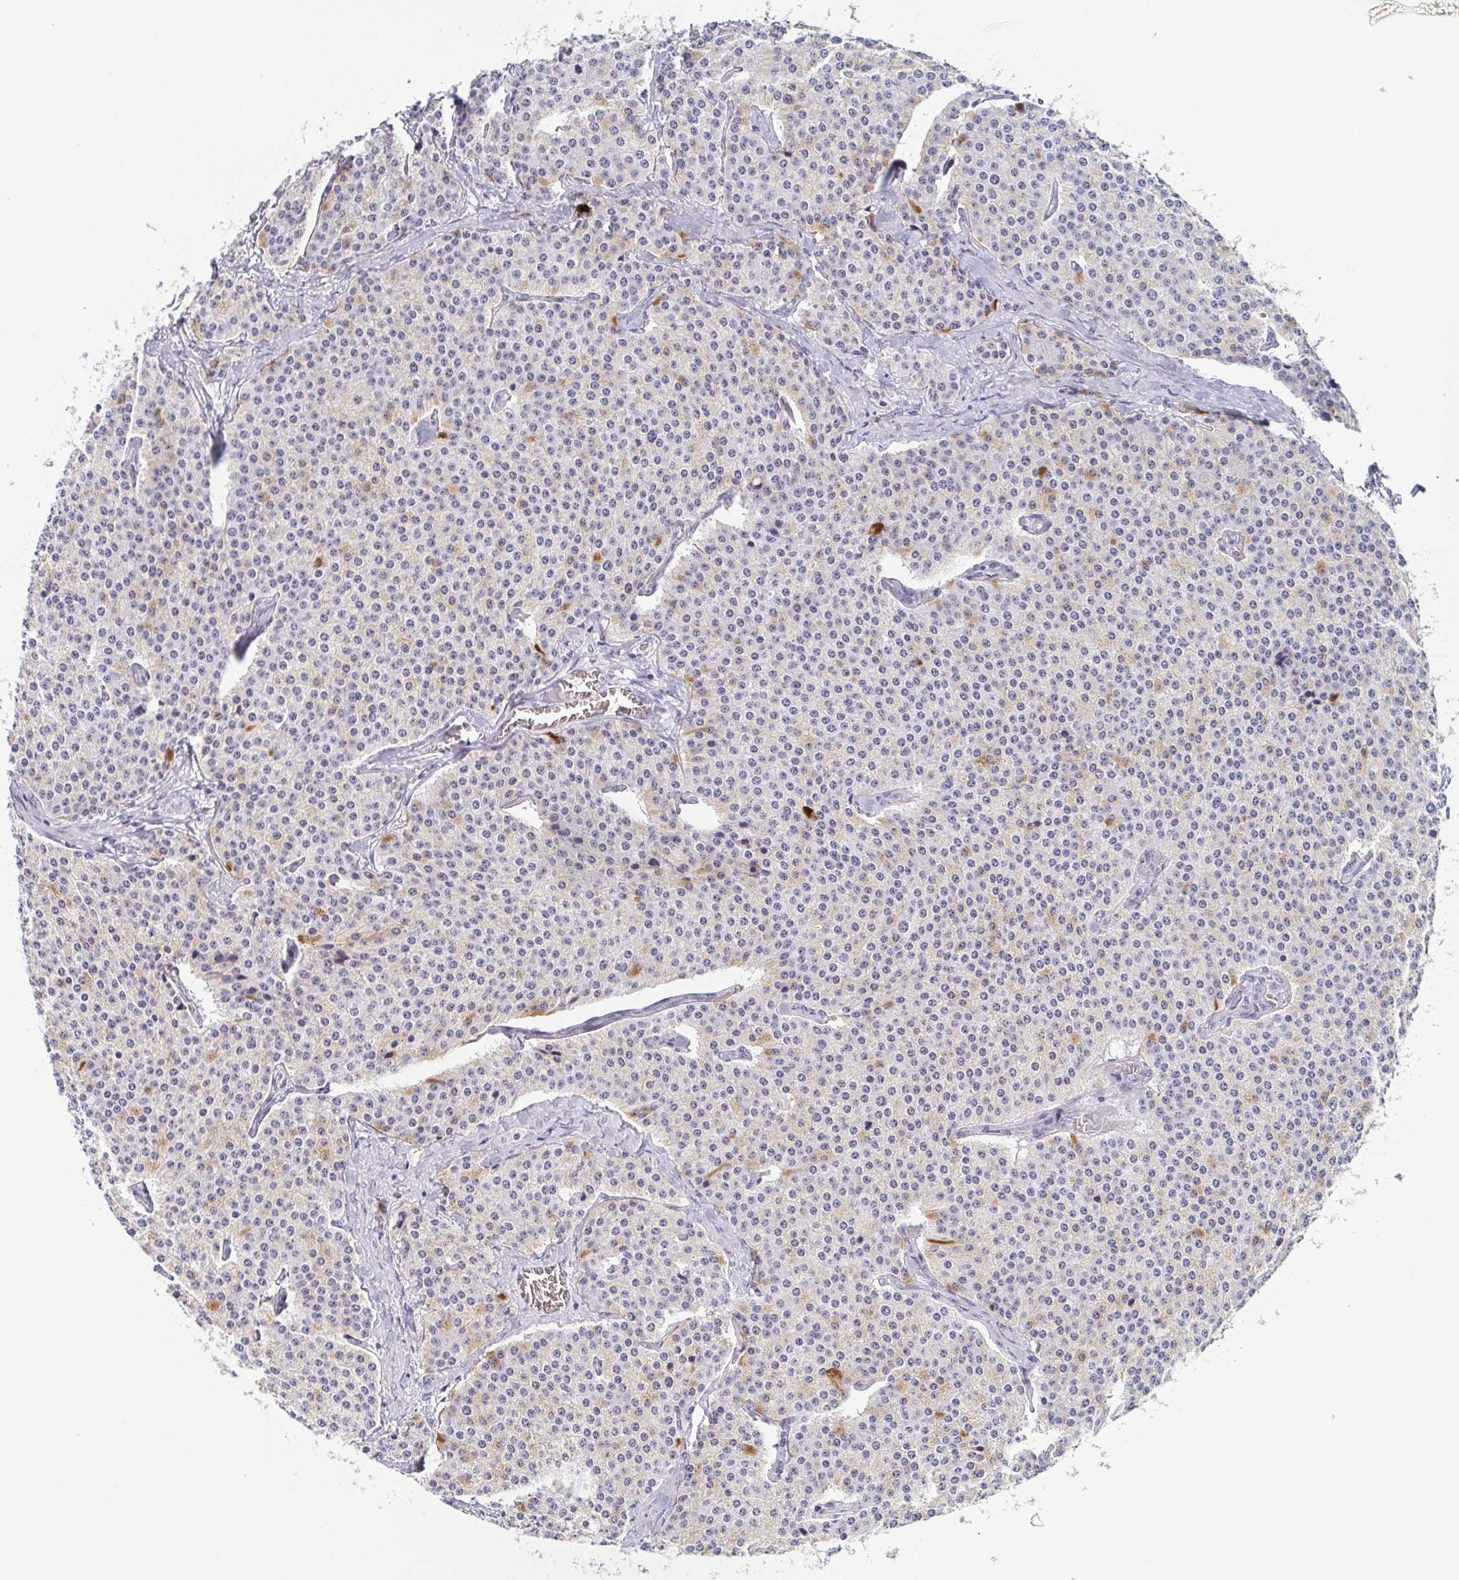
{"staining": {"intensity": "negative", "quantity": "none", "location": "none"}, "tissue": "carcinoid", "cell_type": "Tumor cells", "image_type": "cancer", "snomed": [{"axis": "morphology", "description": "Carcinoid, malignant, NOS"}, {"axis": "topography", "description": "Small intestine"}], "caption": "Histopathology image shows no significant protein staining in tumor cells of malignant carcinoid. Brightfield microscopy of immunohistochemistry (IHC) stained with DAB (3,3'-diaminobenzidine) (brown) and hematoxylin (blue), captured at high magnification.", "gene": "REG4", "patient": {"sex": "female", "age": 64}}